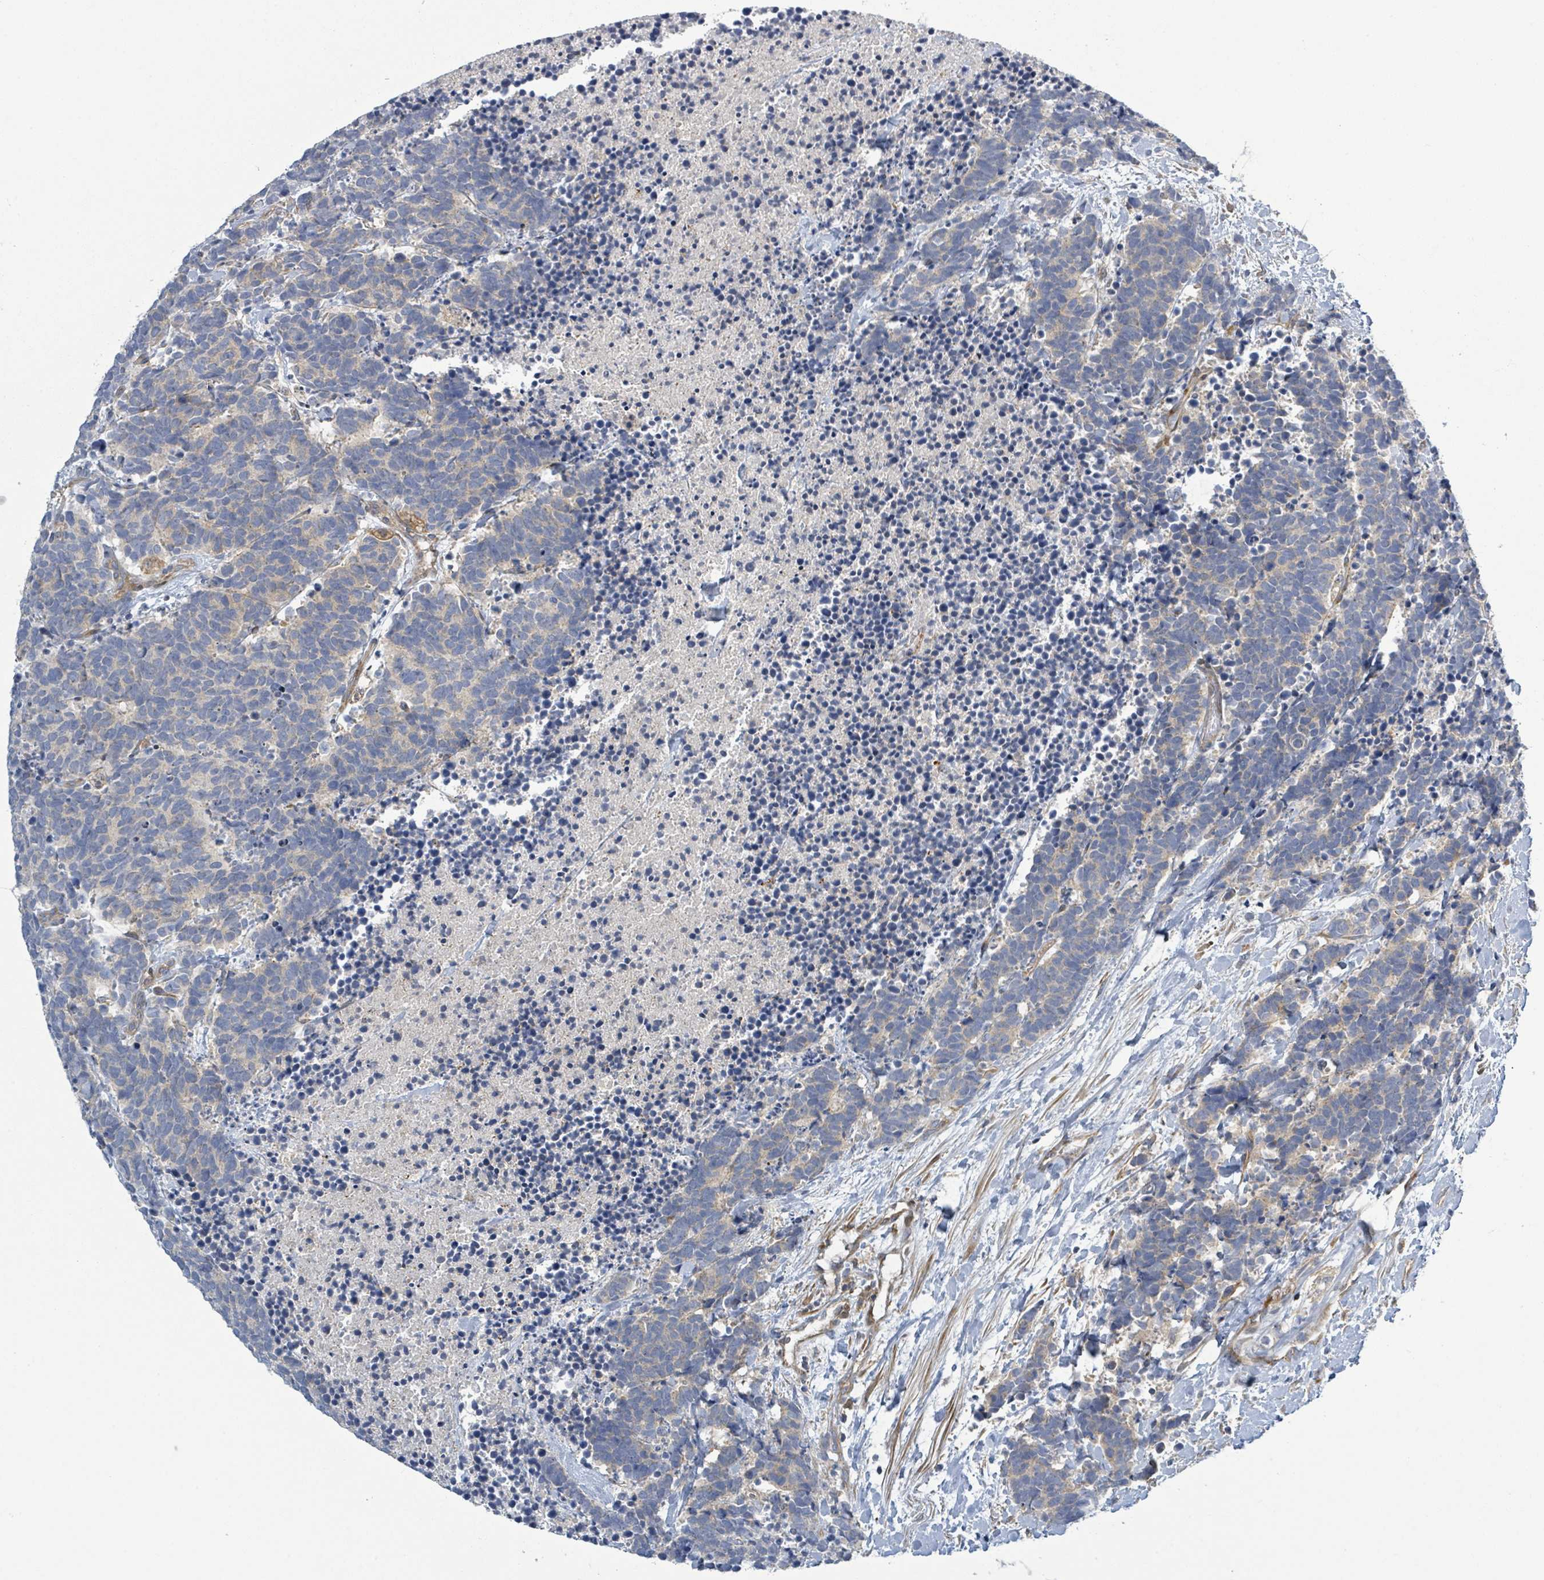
{"staining": {"intensity": "negative", "quantity": "none", "location": "none"}, "tissue": "carcinoid", "cell_type": "Tumor cells", "image_type": "cancer", "snomed": [{"axis": "morphology", "description": "Carcinoma, NOS"}, {"axis": "morphology", "description": "Carcinoid, malignant, NOS"}, {"axis": "topography", "description": "Prostate"}], "caption": "DAB (3,3'-diaminobenzidine) immunohistochemical staining of carcinoid displays no significant expression in tumor cells.", "gene": "CFAP210", "patient": {"sex": "male", "age": 57}}